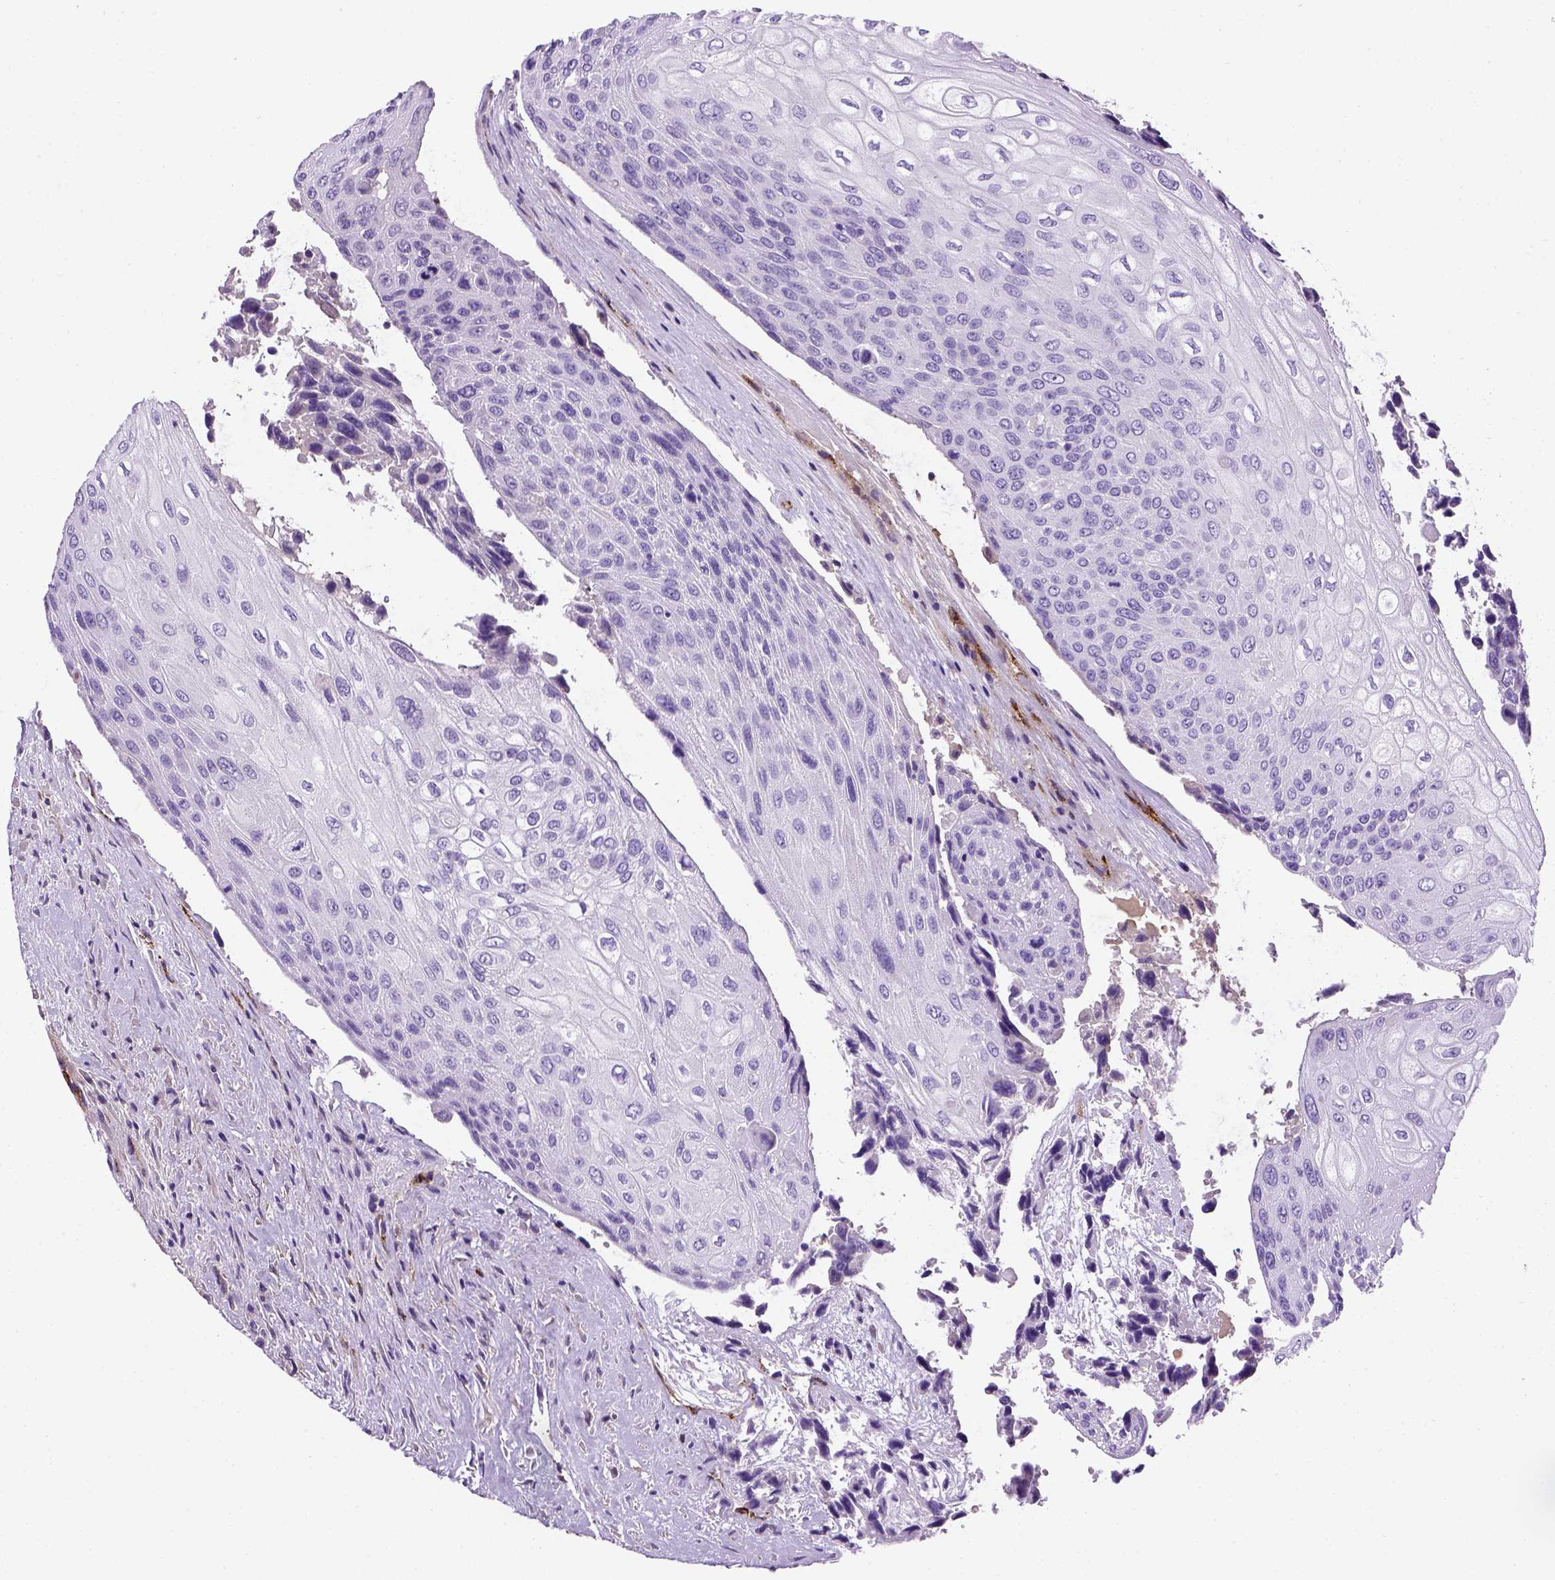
{"staining": {"intensity": "negative", "quantity": "none", "location": "none"}, "tissue": "urothelial cancer", "cell_type": "Tumor cells", "image_type": "cancer", "snomed": [{"axis": "morphology", "description": "Urothelial carcinoma, High grade"}, {"axis": "topography", "description": "Urinary bladder"}], "caption": "Immunohistochemistry histopathology image of human urothelial cancer stained for a protein (brown), which displays no staining in tumor cells.", "gene": "VWF", "patient": {"sex": "female", "age": 70}}